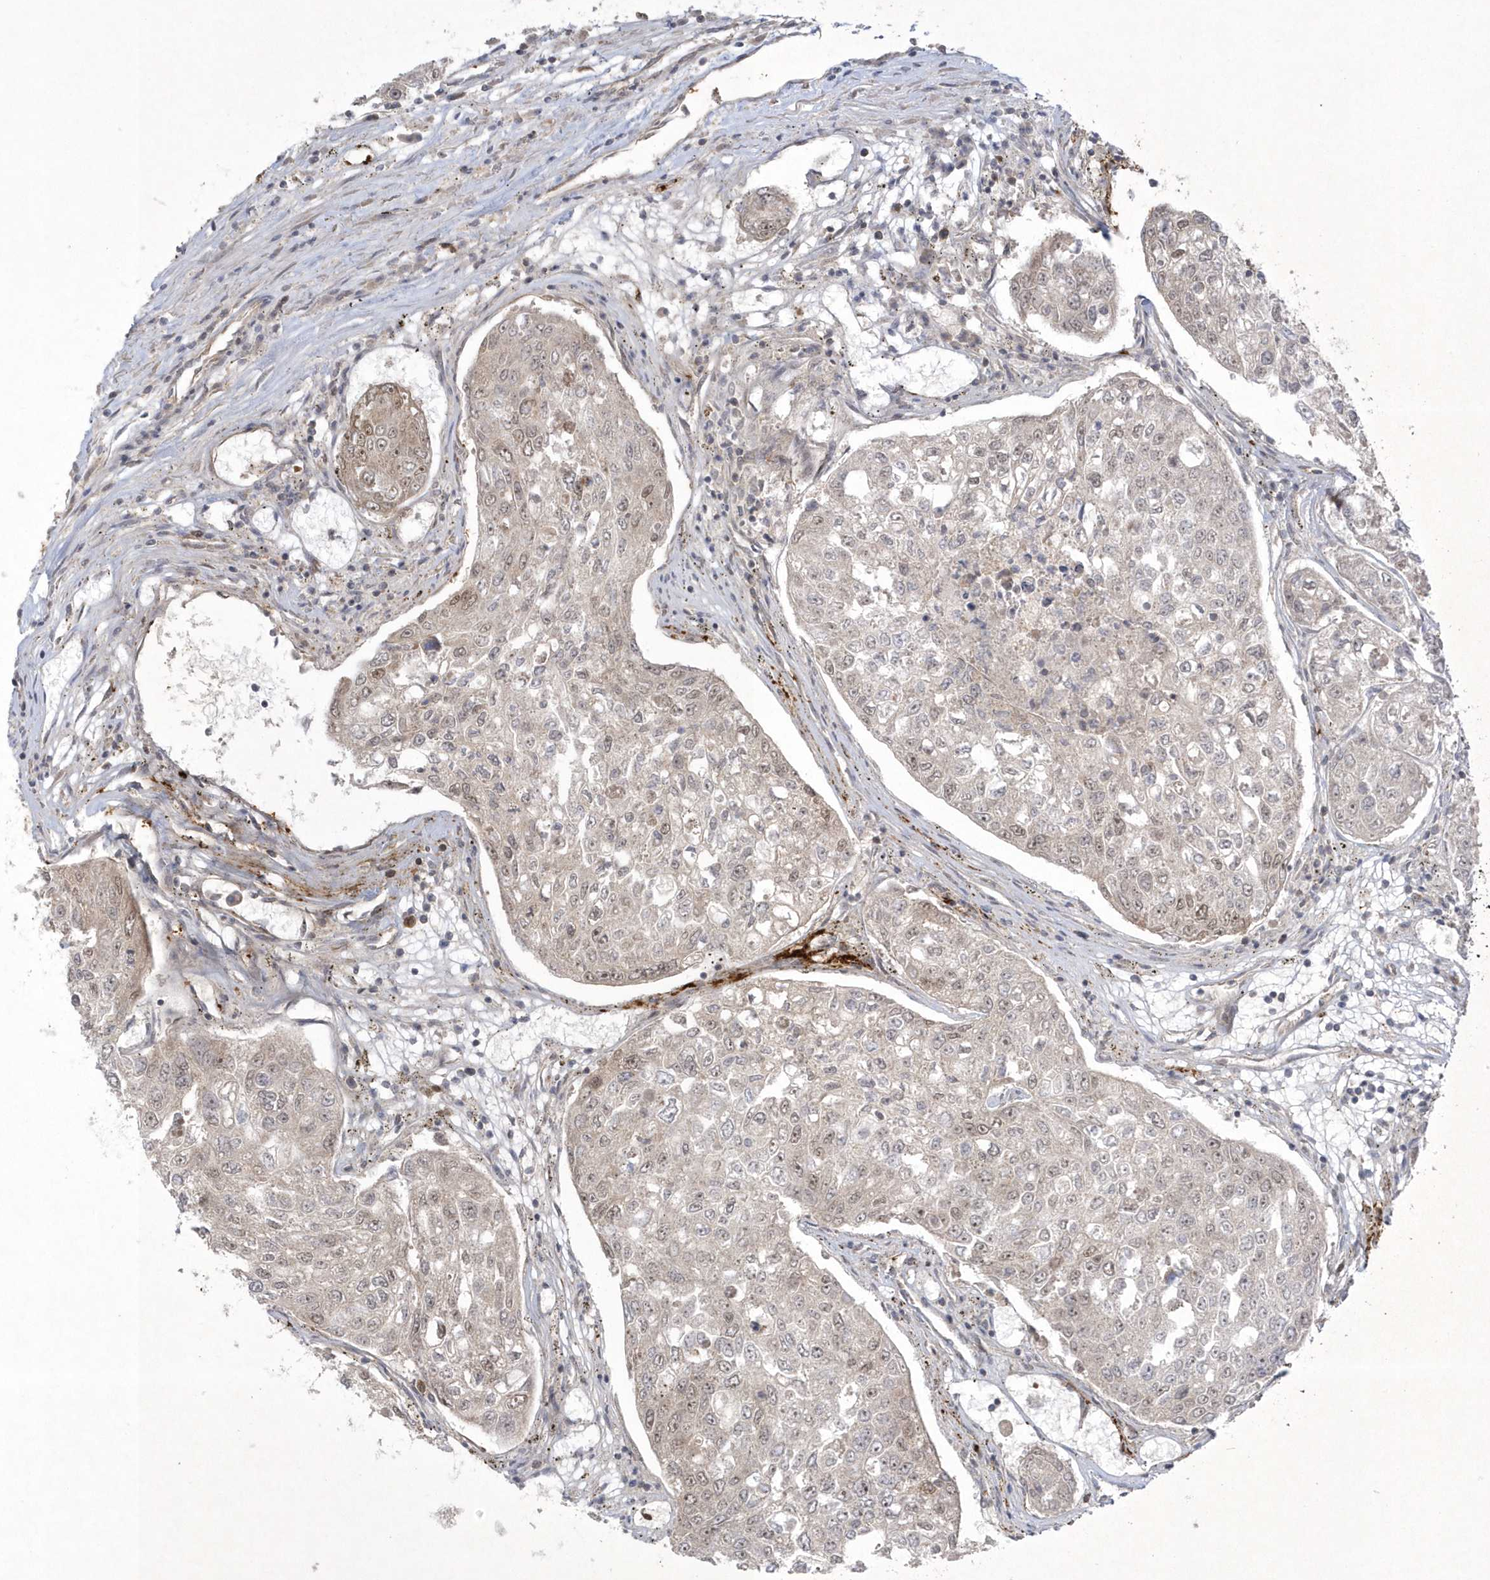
{"staining": {"intensity": "moderate", "quantity": "<25%", "location": "nuclear"}, "tissue": "urothelial cancer", "cell_type": "Tumor cells", "image_type": "cancer", "snomed": [{"axis": "morphology", "description": "Urothelial carcinoma, High grade"}, {"axis": "topography", "description": "Lymph node"}, {"axis": "topography", "description": "Urinary bladder"}], "caption": "Immunohistochemistry micrograph of human high-grade urothelial carcinoma stained for a protein (brown), which demonstrates low levels of moderate nuclear staining in about <25% of tumor cells.", "gene": "NAF1", "patient": {"sex": "male", "age": 51}}